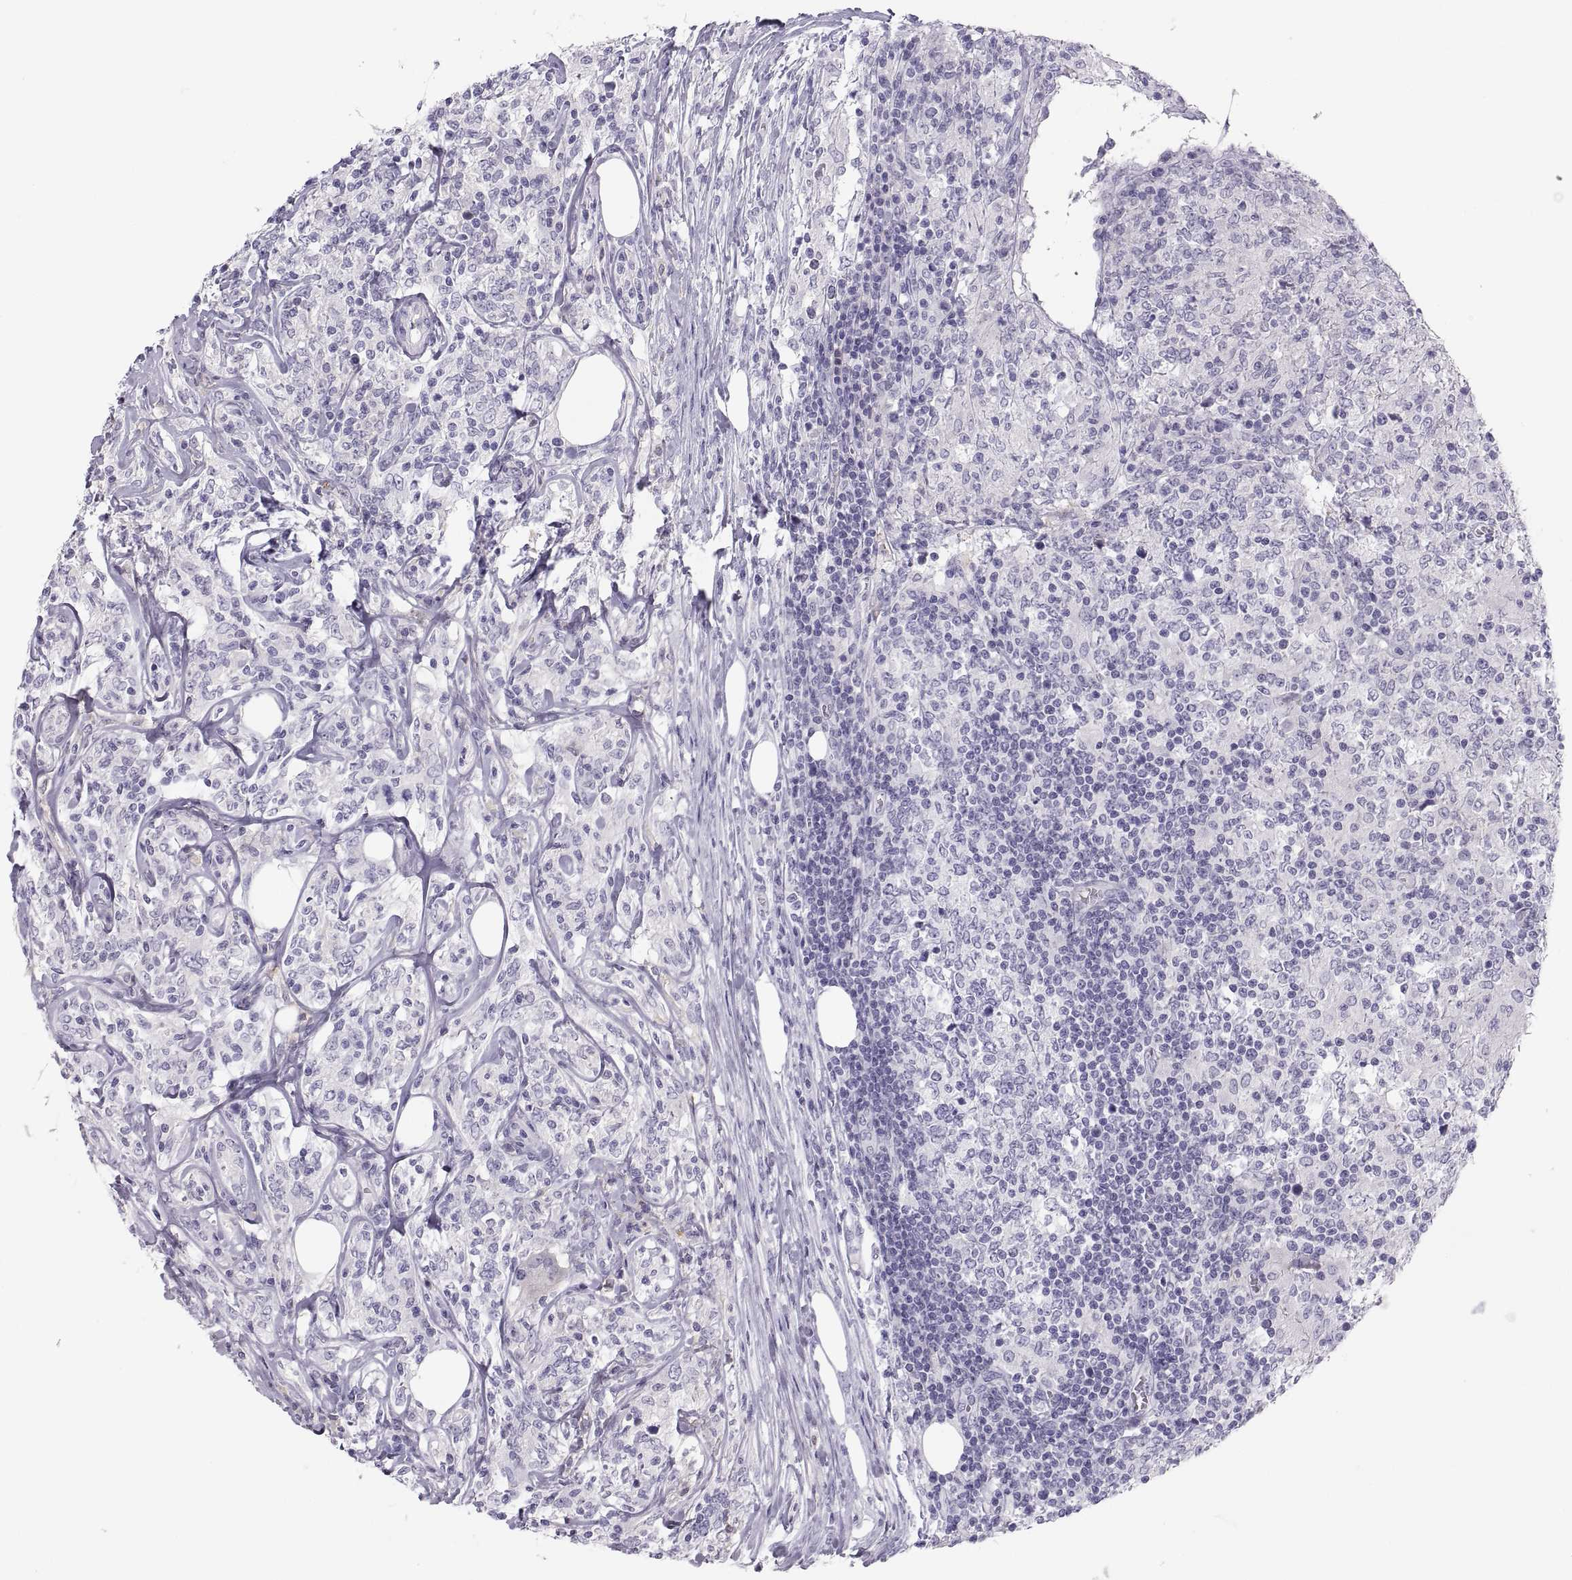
{"staining": {"intensity": "negative", "quantity": "none", "location": "none"}, "tissue": "lymphoma", "cell_type": "Tumor cells", "image_type": "cancer", "snomed": [{"axis": "morphology", "description": "Malignant lymphoma, non-Hodgkin's type, High grade"}, {"axis": "topography", "description": "Lymph node"}], "caption": "This is an immunohistochemistry image of malignant lymphoma, non-Hodgkin's type (high-grade). There is no expression in tumor cells.", "gene": "MAGEB2", "patient": {"sex": "female", "age": 84}}